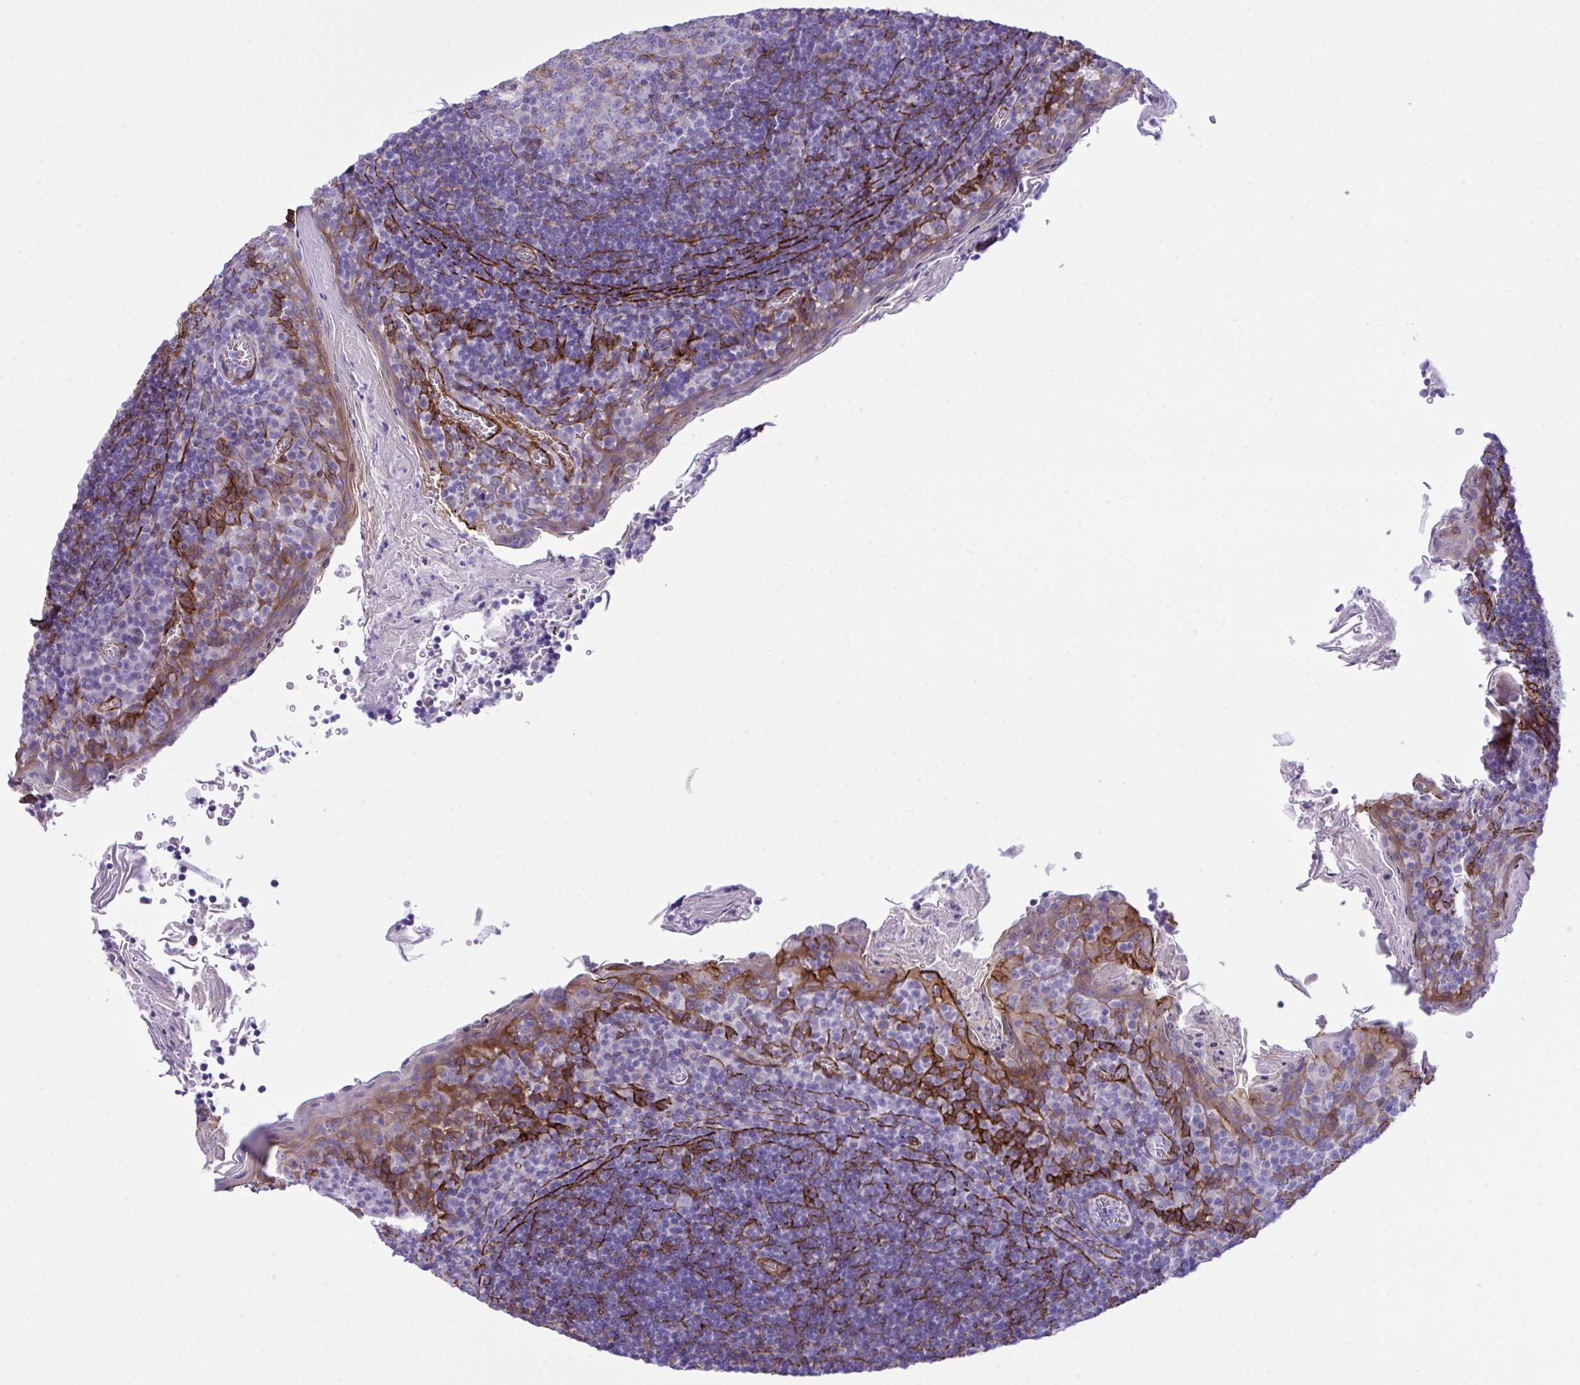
{"staining": {"intensity": "strong", "quantity": "<25%", "location": "cytoplasmic/membranous"}, "tissue": "tonsil", "cell_type": "Germinal center cells", "image_type": "normal", "snomed": [{"axis": "morphology", "description": "Normal tissue, NOS"}, {"axis": "topography", "description": "Tonsil"}], "caption": "Immunohistochemistry (IHC) histopathology image of normal tonsil stained for a protein (brown), which exhibits medium levels of strong cytoplasmic/membranous expression in about <25% of germinal center cells.", "gene": "SYNPO2L", "patient": {"sex": "male", "age": 27}}